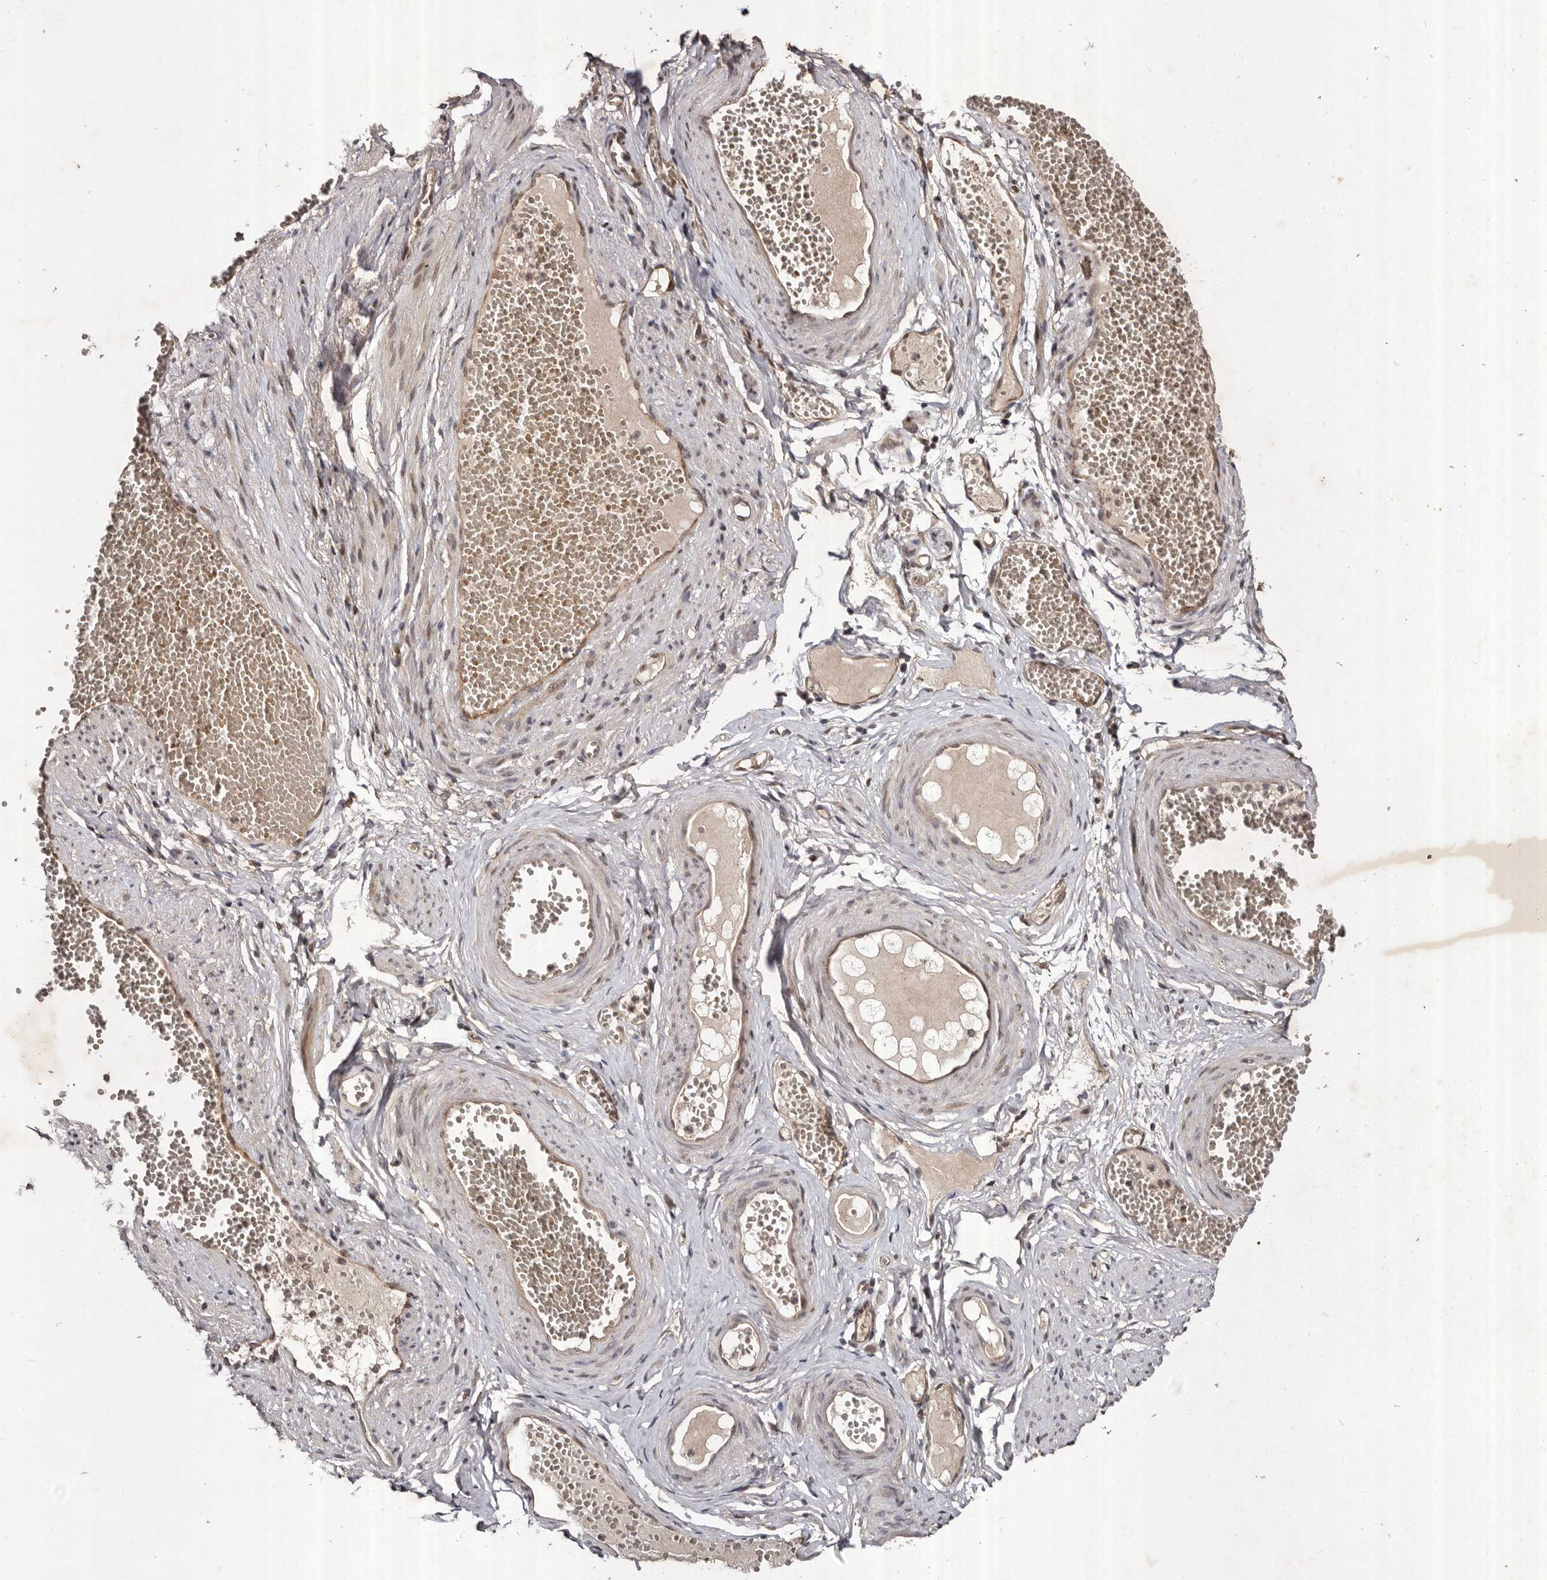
{"staining": {"intensity": "moderate", "quantity": ">75%", "location": "cytoplasmic/membranous"}, "tissue": "soft tissue", "cell_type": "Chondrocytes", "image_type": "normal", "snomed": [{"axis": "morphology", "description": "Normal tissue, NOS"}, {"axis": "topography", "description": "Smooth muscle"}, {"axis": "topography", "description": "Peripheral nerve tissue"}], "caption": "Moderate cytoplasmic/membranous protein staining is present in approximately >75% of chondrocytes in soft tissue.", "gene": "ABL1", "patient": {"sex": "female", "age": 39}}